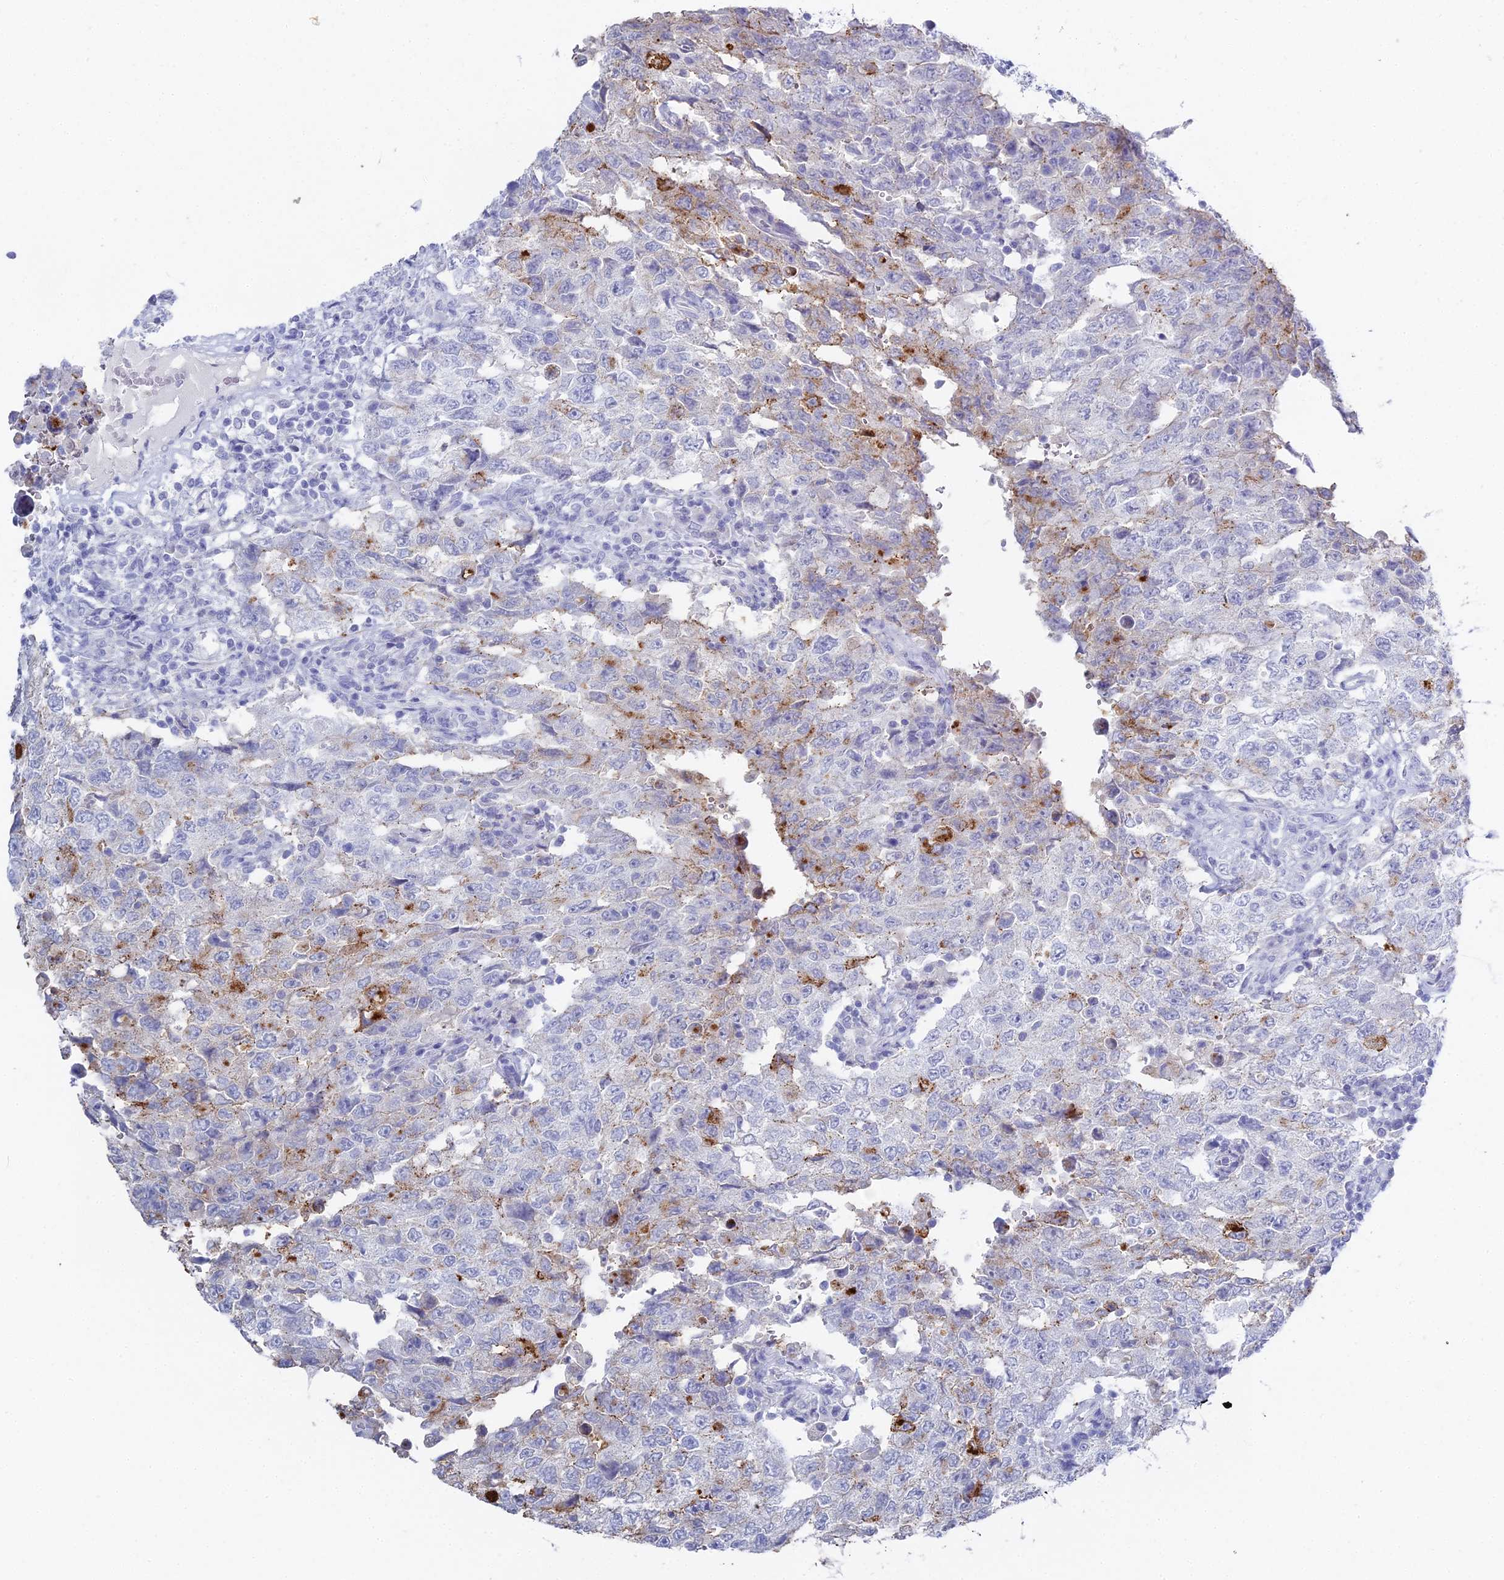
{"staining": {"intensity": "moderate", "quantity": "<25%", "location": "cytoplasmic/membranous"}, "tissue": "testis cancer", "cell_type": "Tumor cells", "image_type": "cancer", "snomed": [{"axis": "morphology", "description": "Carcinoma, Embryonal, NOS"}, {"axis": "topography", "description": "Testis"}], "caption": "Approximately <25% of tumor cells in human testis cancer (embryonal carcinoma) display moderate cytoplasmic/membranous protein positivity as visualized by brown immunohistochemical staining.", "gene": "ALPP", "patient": {"sex": "male", "age": 26}}